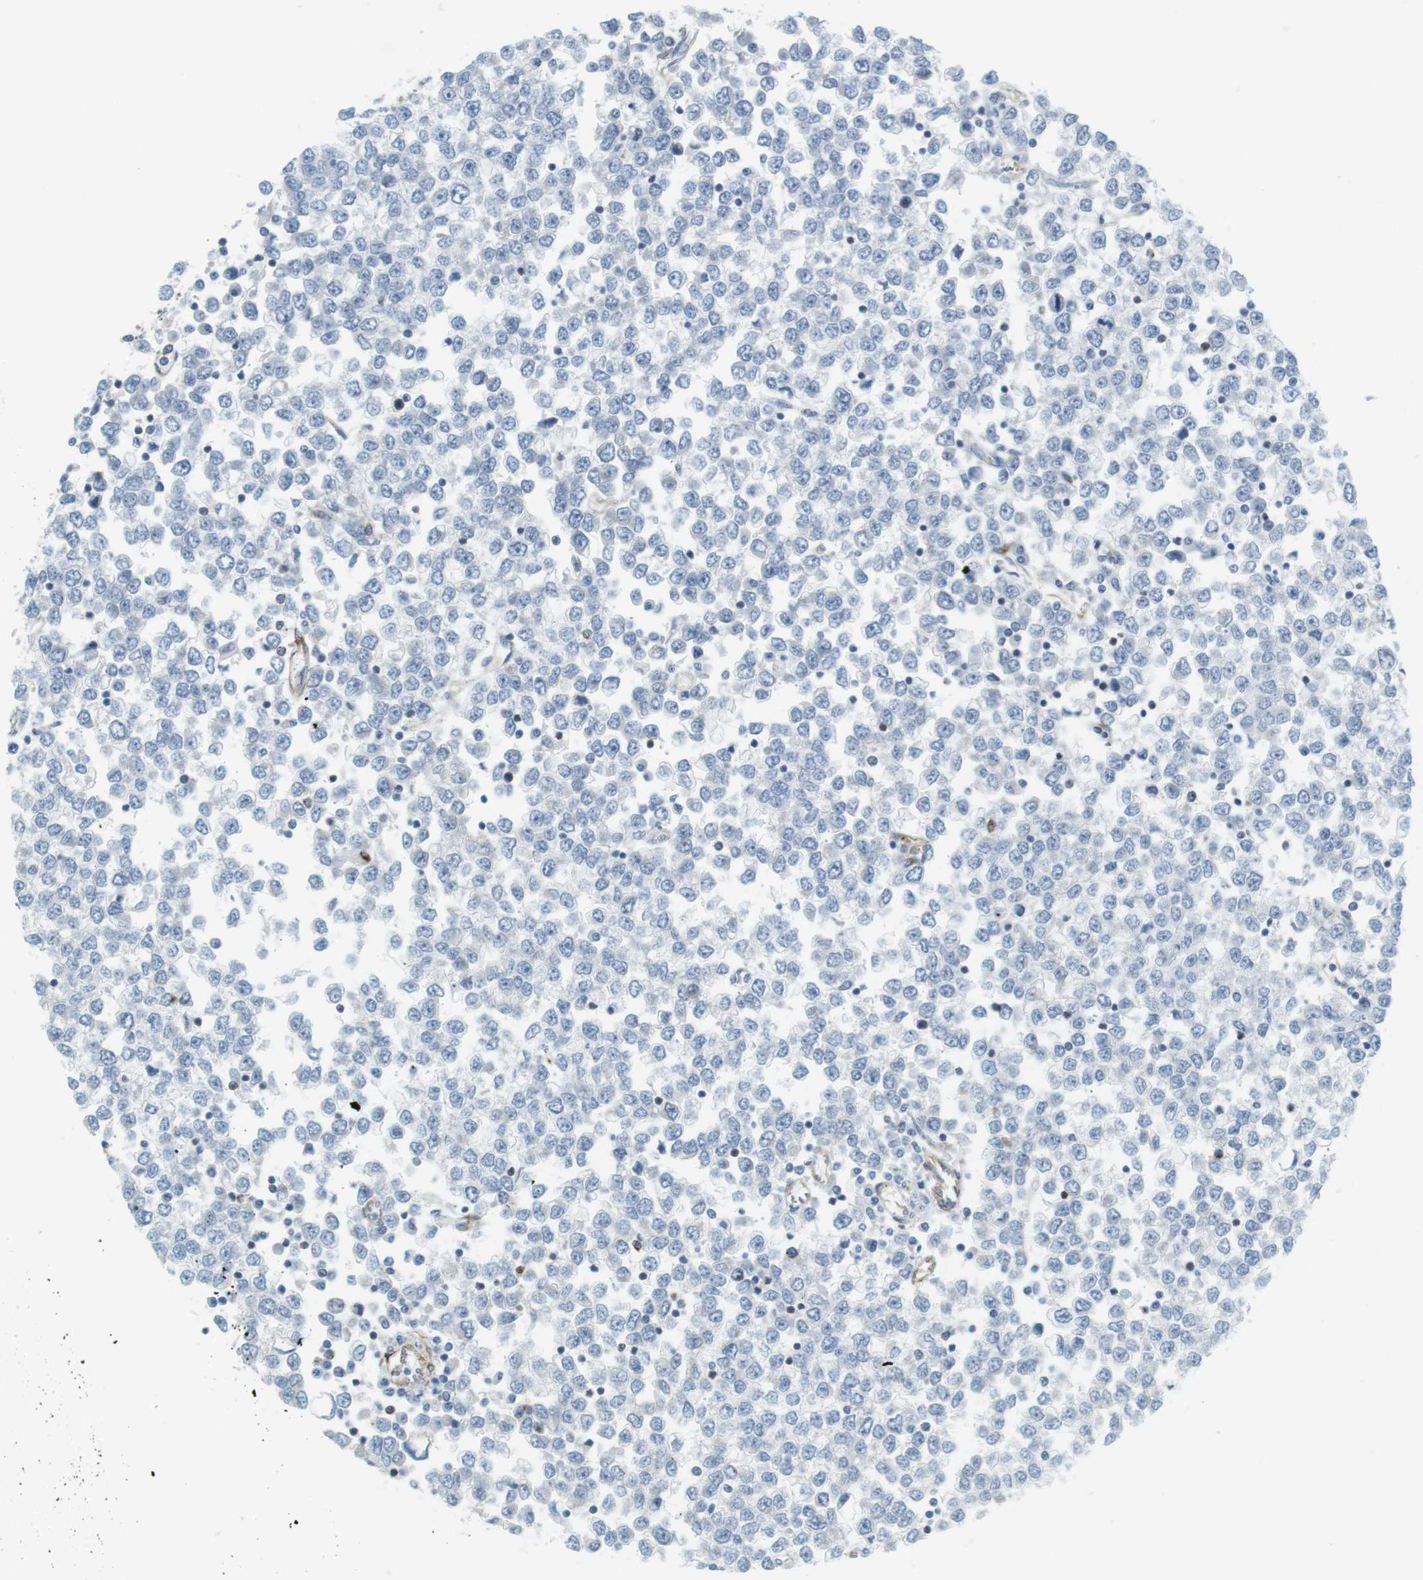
{"staining": {"intensity": "negative", "quantity": "none", "location": "none"}, "tissue": "testis cancer", "cell_type": "Tumor cells", "image_type": "cancer", "snomed": [{"axis": "morphology", "description": "Seminoma, NOS"}, {"axis": "topography", "description": "Testis"}], "caption": "Protein analysis of seminoma (testis) demonstrates no significant expression in tumor cells. Nuclei are stained in blue.", "gene": "F2R", "patient": {"sex": "male", "age": 65}}